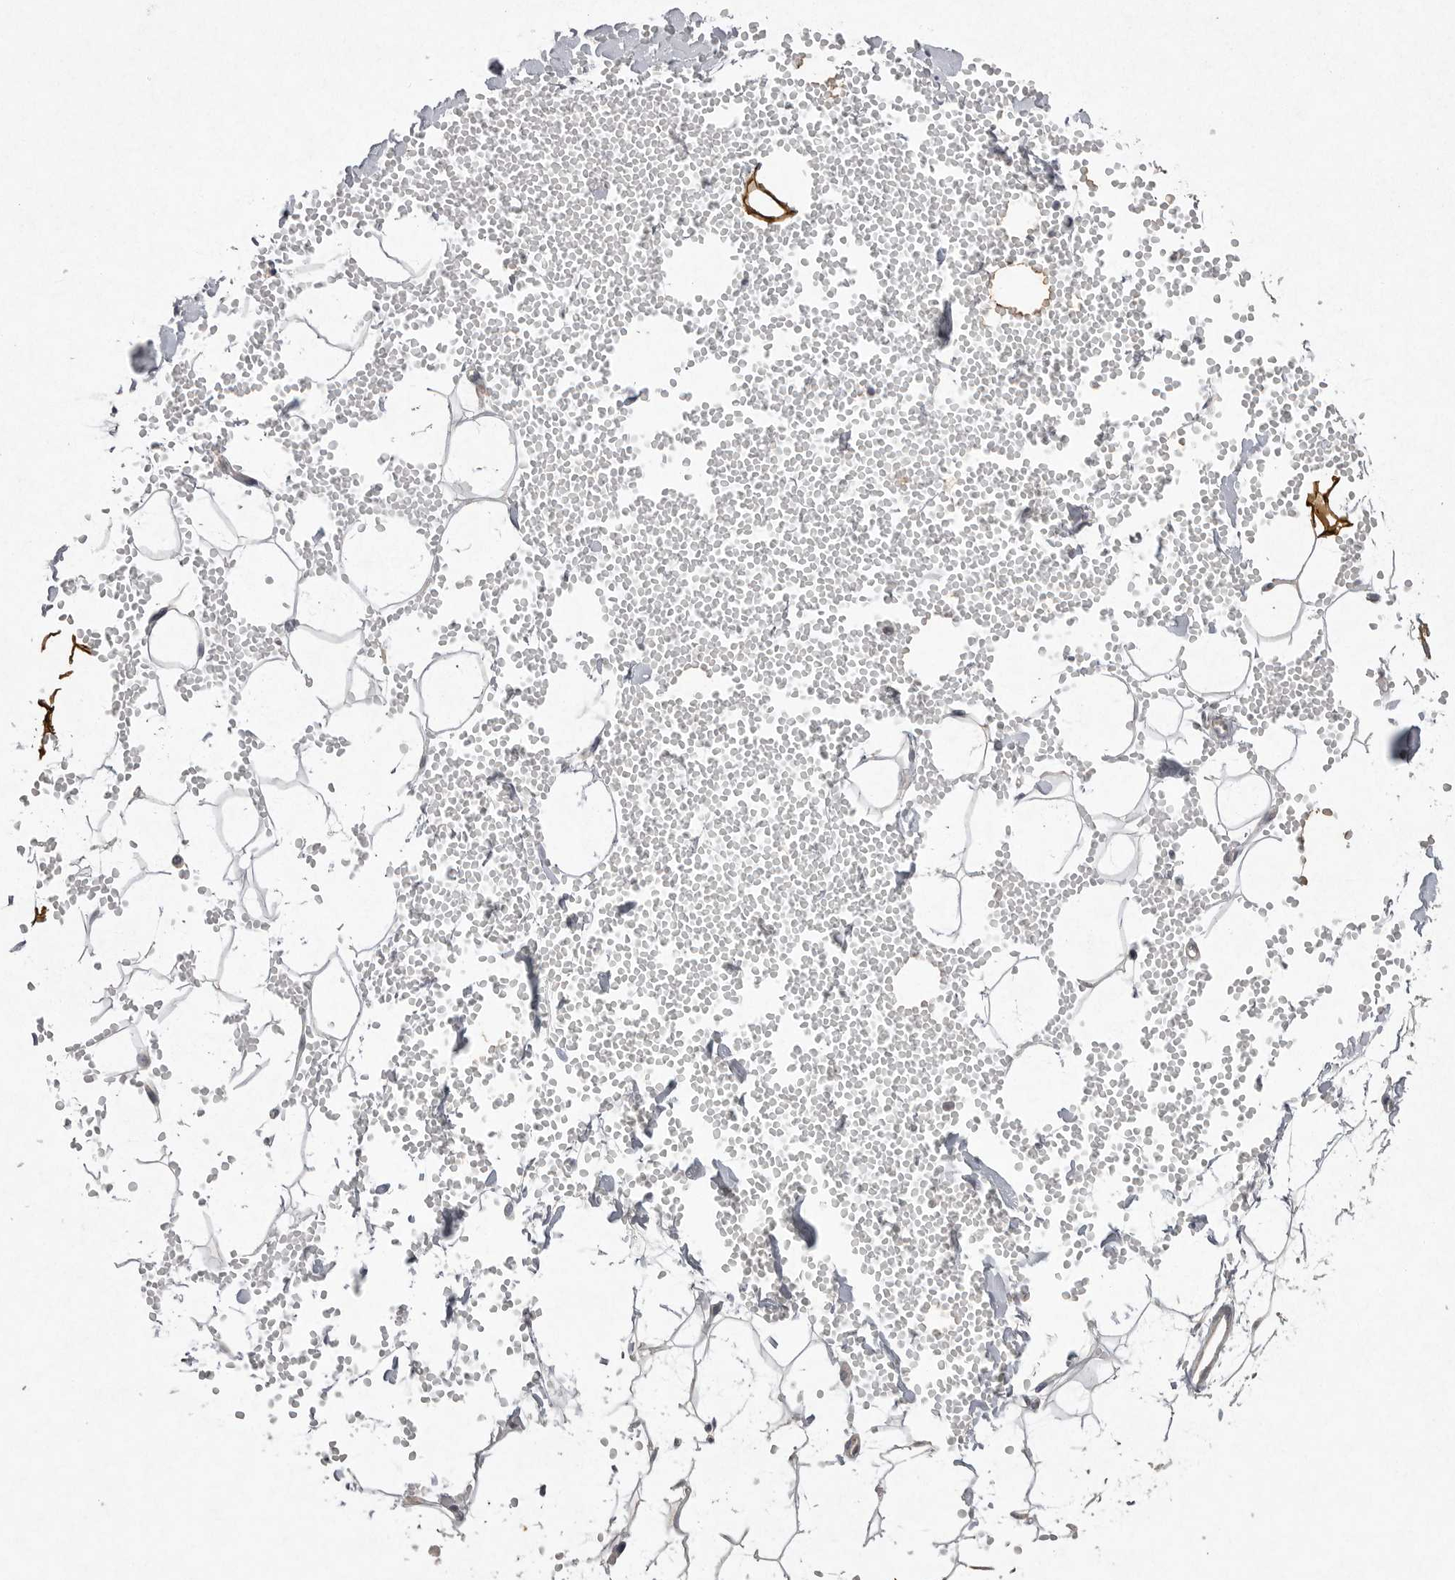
{"staining": {"intensity": "negative", "quantity": "none", "location": "none"}, "tissue": "adipose tissue", "cell_type": "Adipocytes", "image_type": "normal", "snomed": [{"axis": "morphology", "description": "Normal tissue, NOS"}, {"axis": "topography", "description": "Breast"}], "caption": "Immunohistochemical staining of unremarkable human adipose tissue shows no significant staining in adipocytes. (Stains: DAB IHC with hematoxylin counter stain, Microscopy: brightfield microscopy at high magnification).", "gene": "VANGL2", "patient": {"sex": "female", "age": 23}}